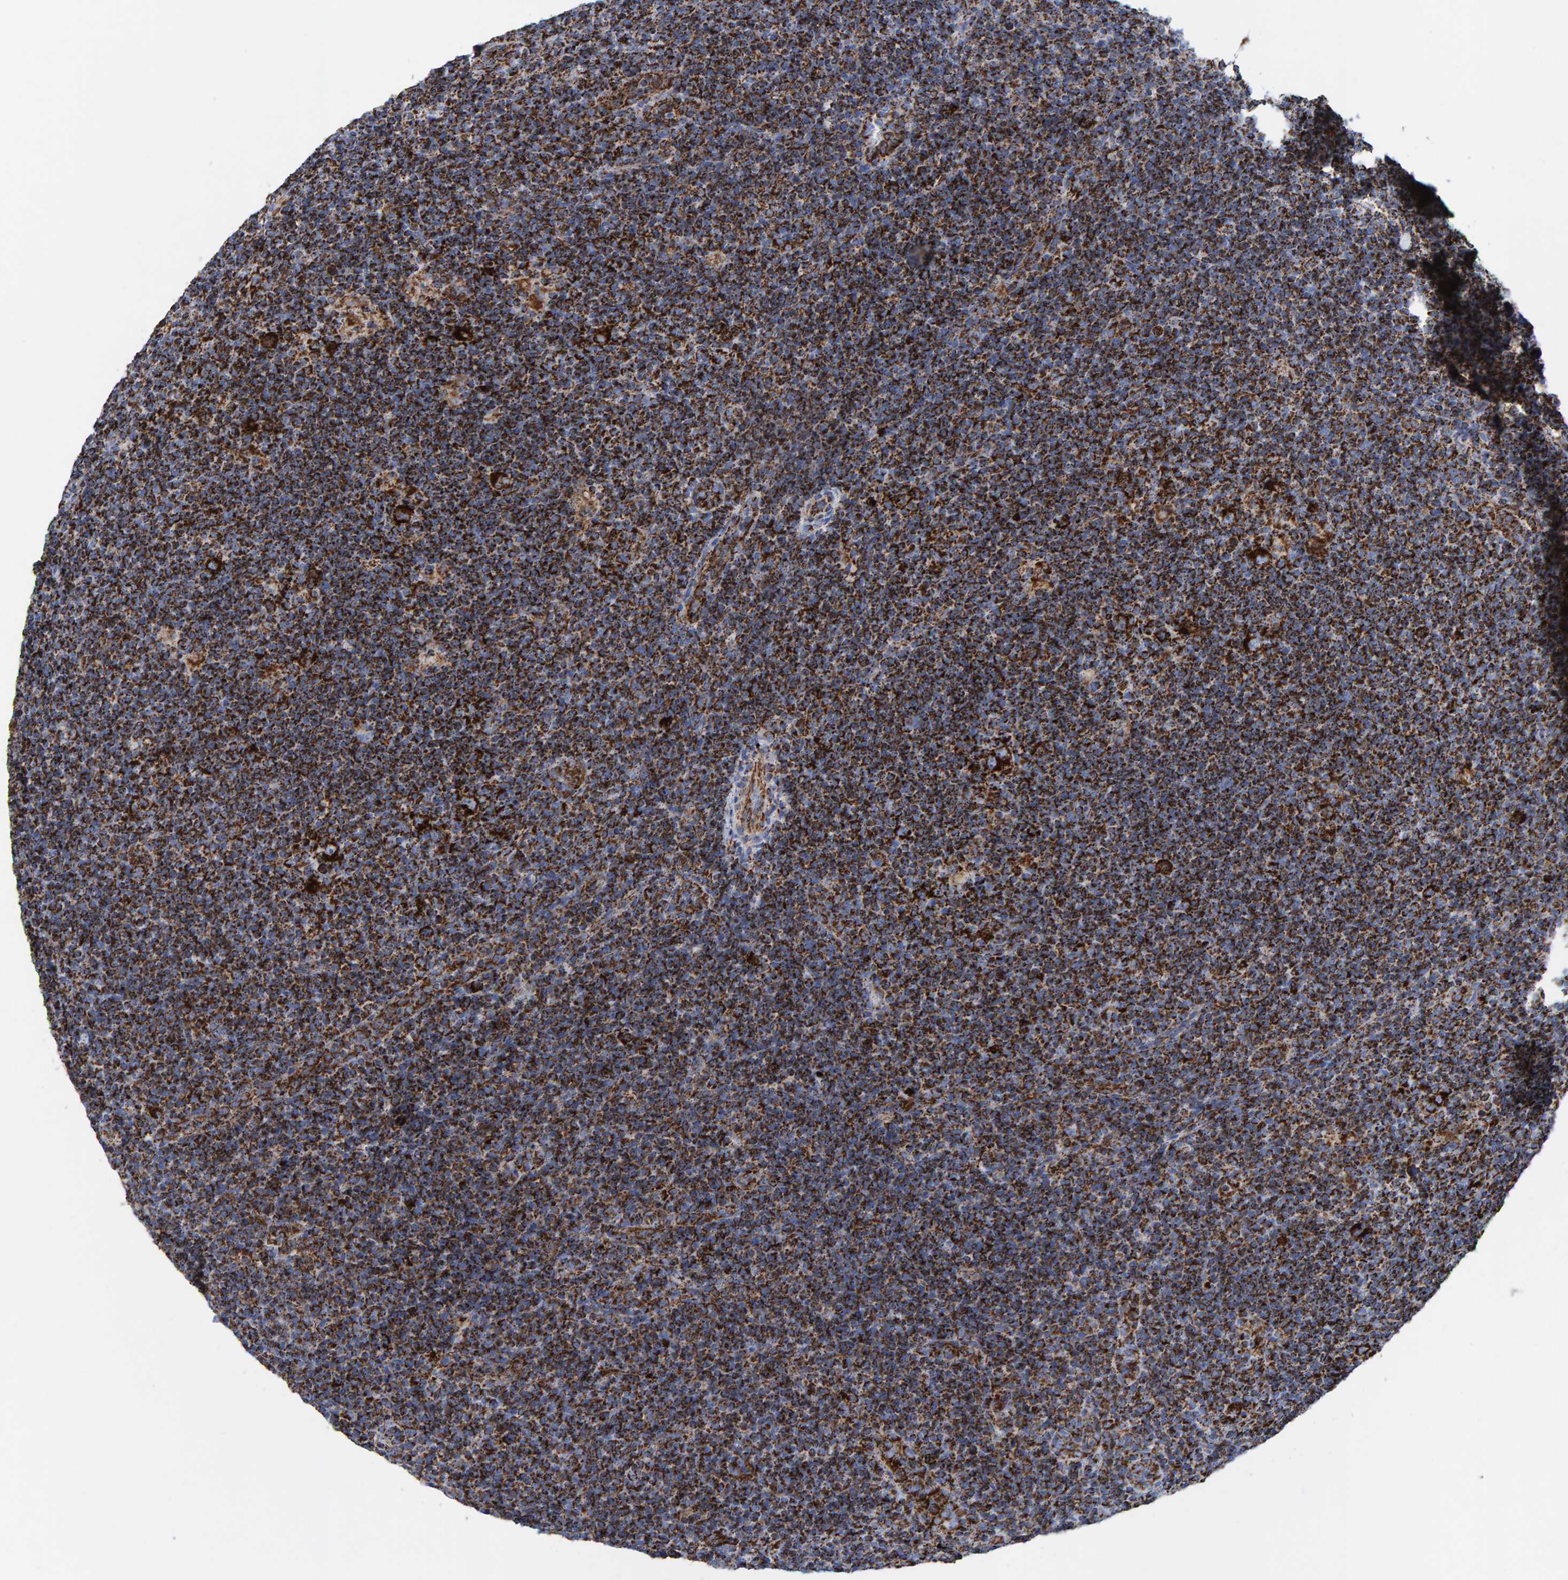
{"staining": {"intensity": "strong", "quantity": ">75%", "location": "cytoplasmic/membranous"}, "tissue": "lymphoma", "cell_type": "Tumor cells", "image_type": "cancer", "snomed": [{"axis": "morphology", "description": "Hodgkin's disease, NOS"}, {"axis": "topography", "description": "Lymph node"}], "caption": "A micrograph of human lymphoma stained for a protein demonstrates strong cytoplasmic/membranous brown staining in tumor cells.", "gene": "ENSG00000262660", "patient": {"sex": "female", "age": 57}}